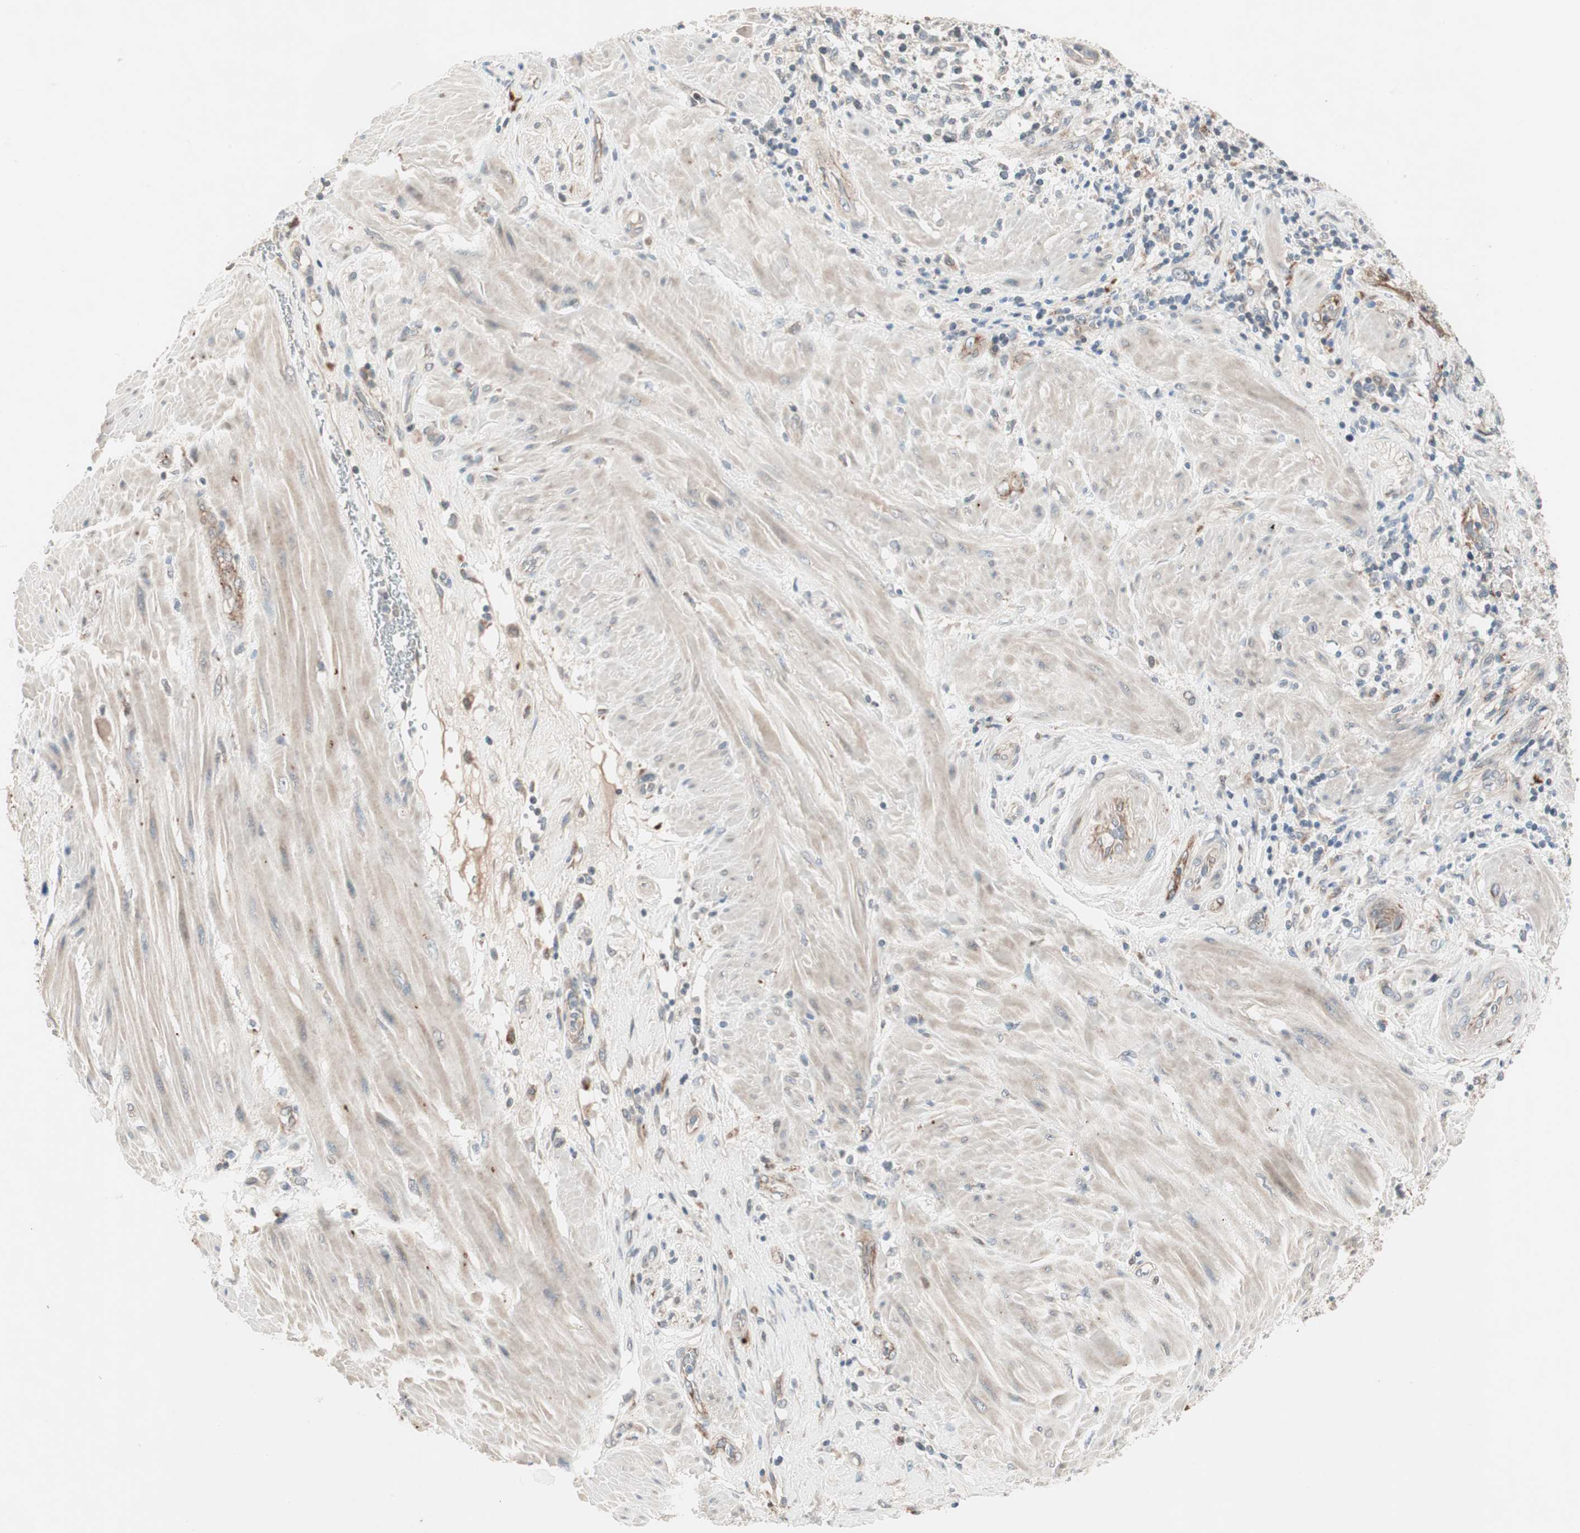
{"staining": {"intensity": "moderate", "quantity": "25%-75%", "location": "cytoplasmic/membranous"}, "tissue": "pancreatic cancer", "cell_type": "Tumor cells", "image_type": "cancer", "snomed": [{"axis": "morphology", "description": "Adenocarcinoma, NOS"}, {"axis": "topography", "description": "Pancreas"}], "caption": "The immunohistochemical stain labels moderate cytoplasmic/membranous positivity in tumor cells of pancreatic adenocarcinoma tissue.", "gene": "FGFR4", "patient": {"sex": "female", "age": 64}}